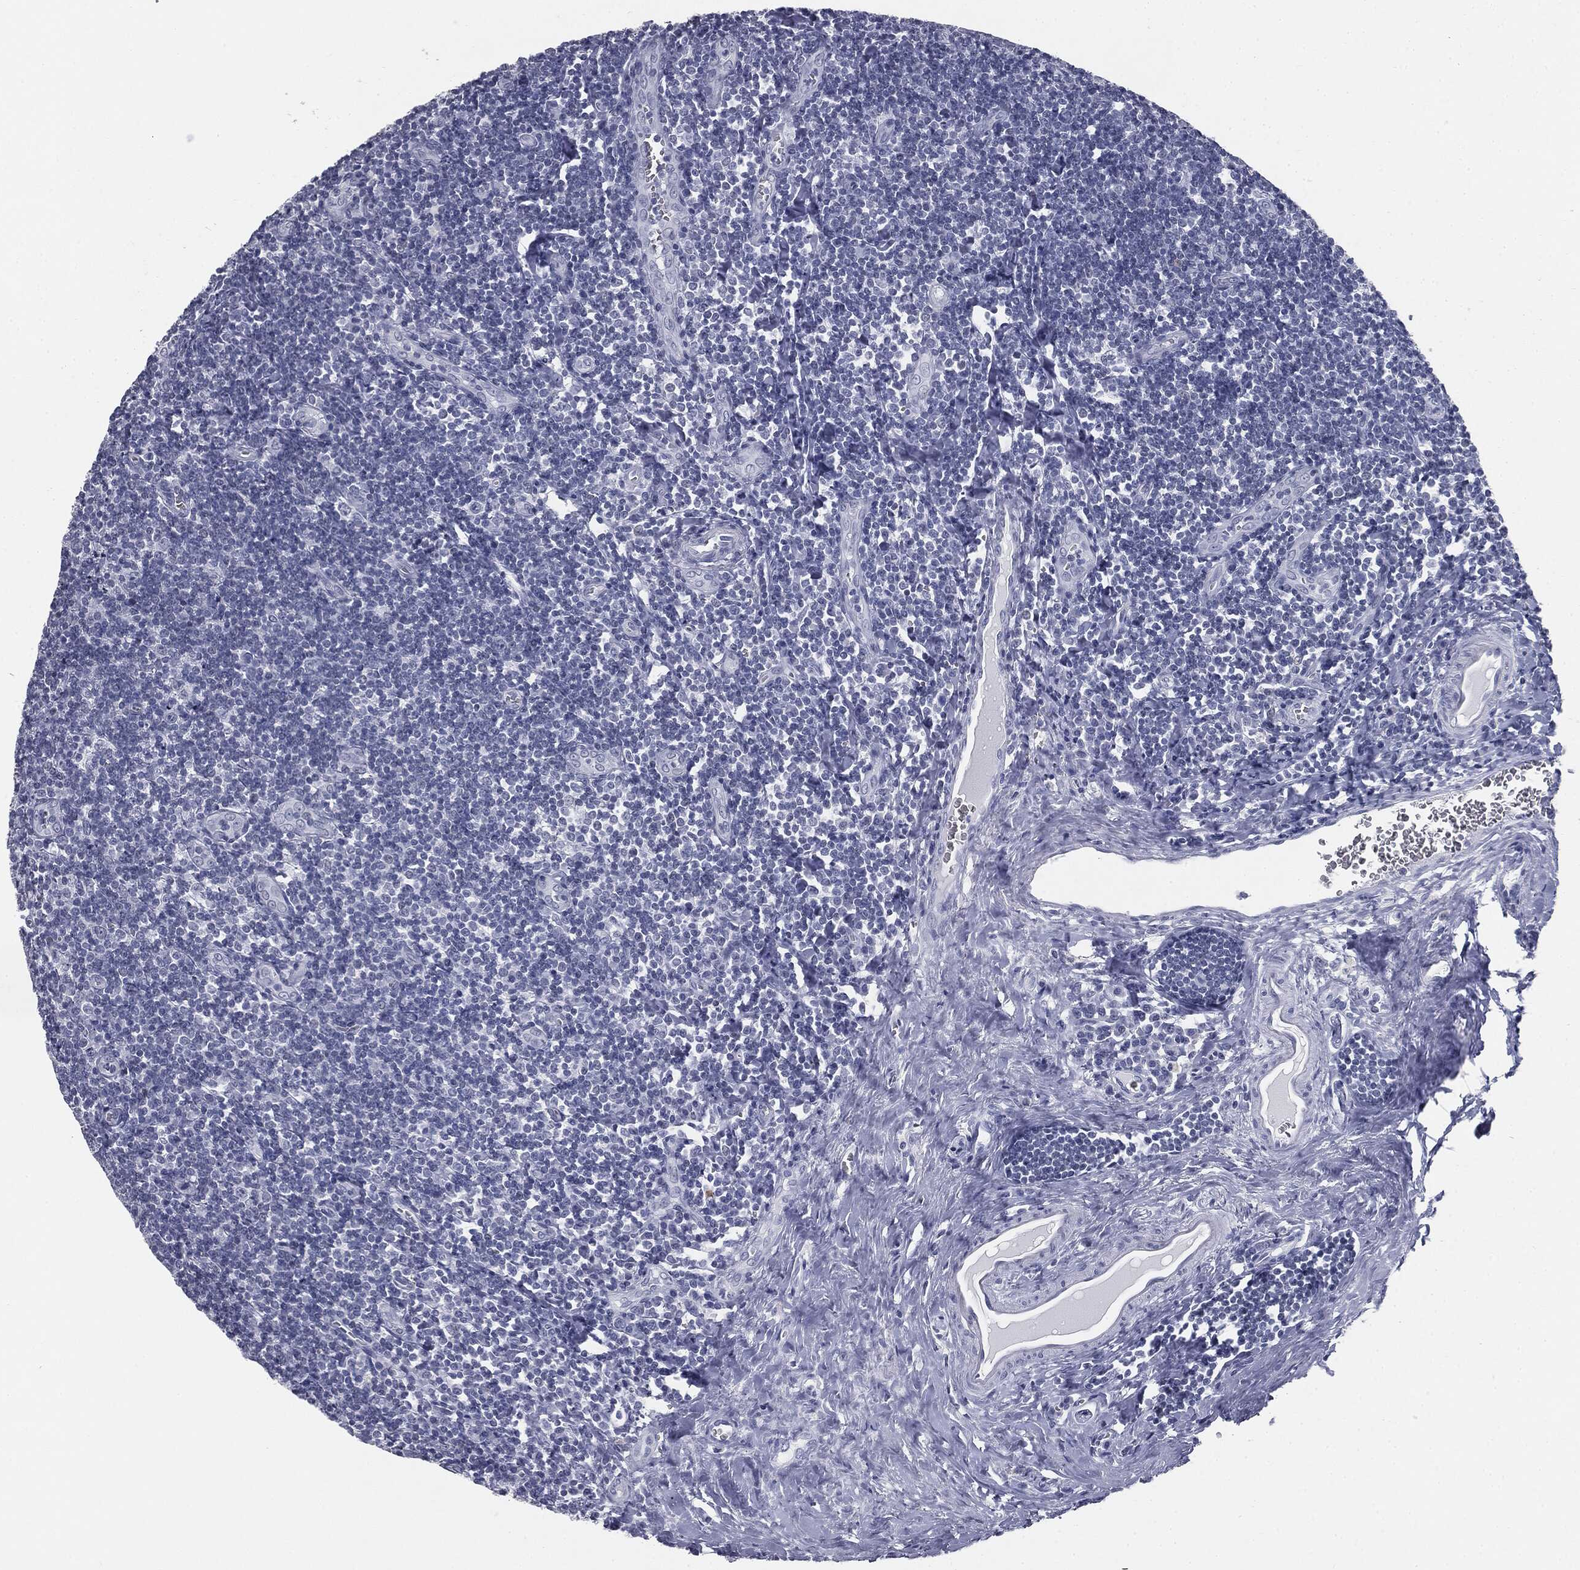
{"staining": {"intensity": "negative", "quantity": "none", "location": "none"}, "tissue": "tonsil", "cell_type": "Germinal center cells", "image_type": "normal", "snomed": [{"axis": "morphology", "description": "Normal tissue, NOS"}, {"axis": "morphology", "description": "Inflammation, NOS"}, {"axis": "topography", "description": "Tonsil"}], "caption": "An immunohistochemistry (IHC) micrograph of unremarkable tonsil is shown. There is no staining in germinal center cells of tonsil.", "gene": "TPO", "patient": {"sex": "female", "age": 31}}